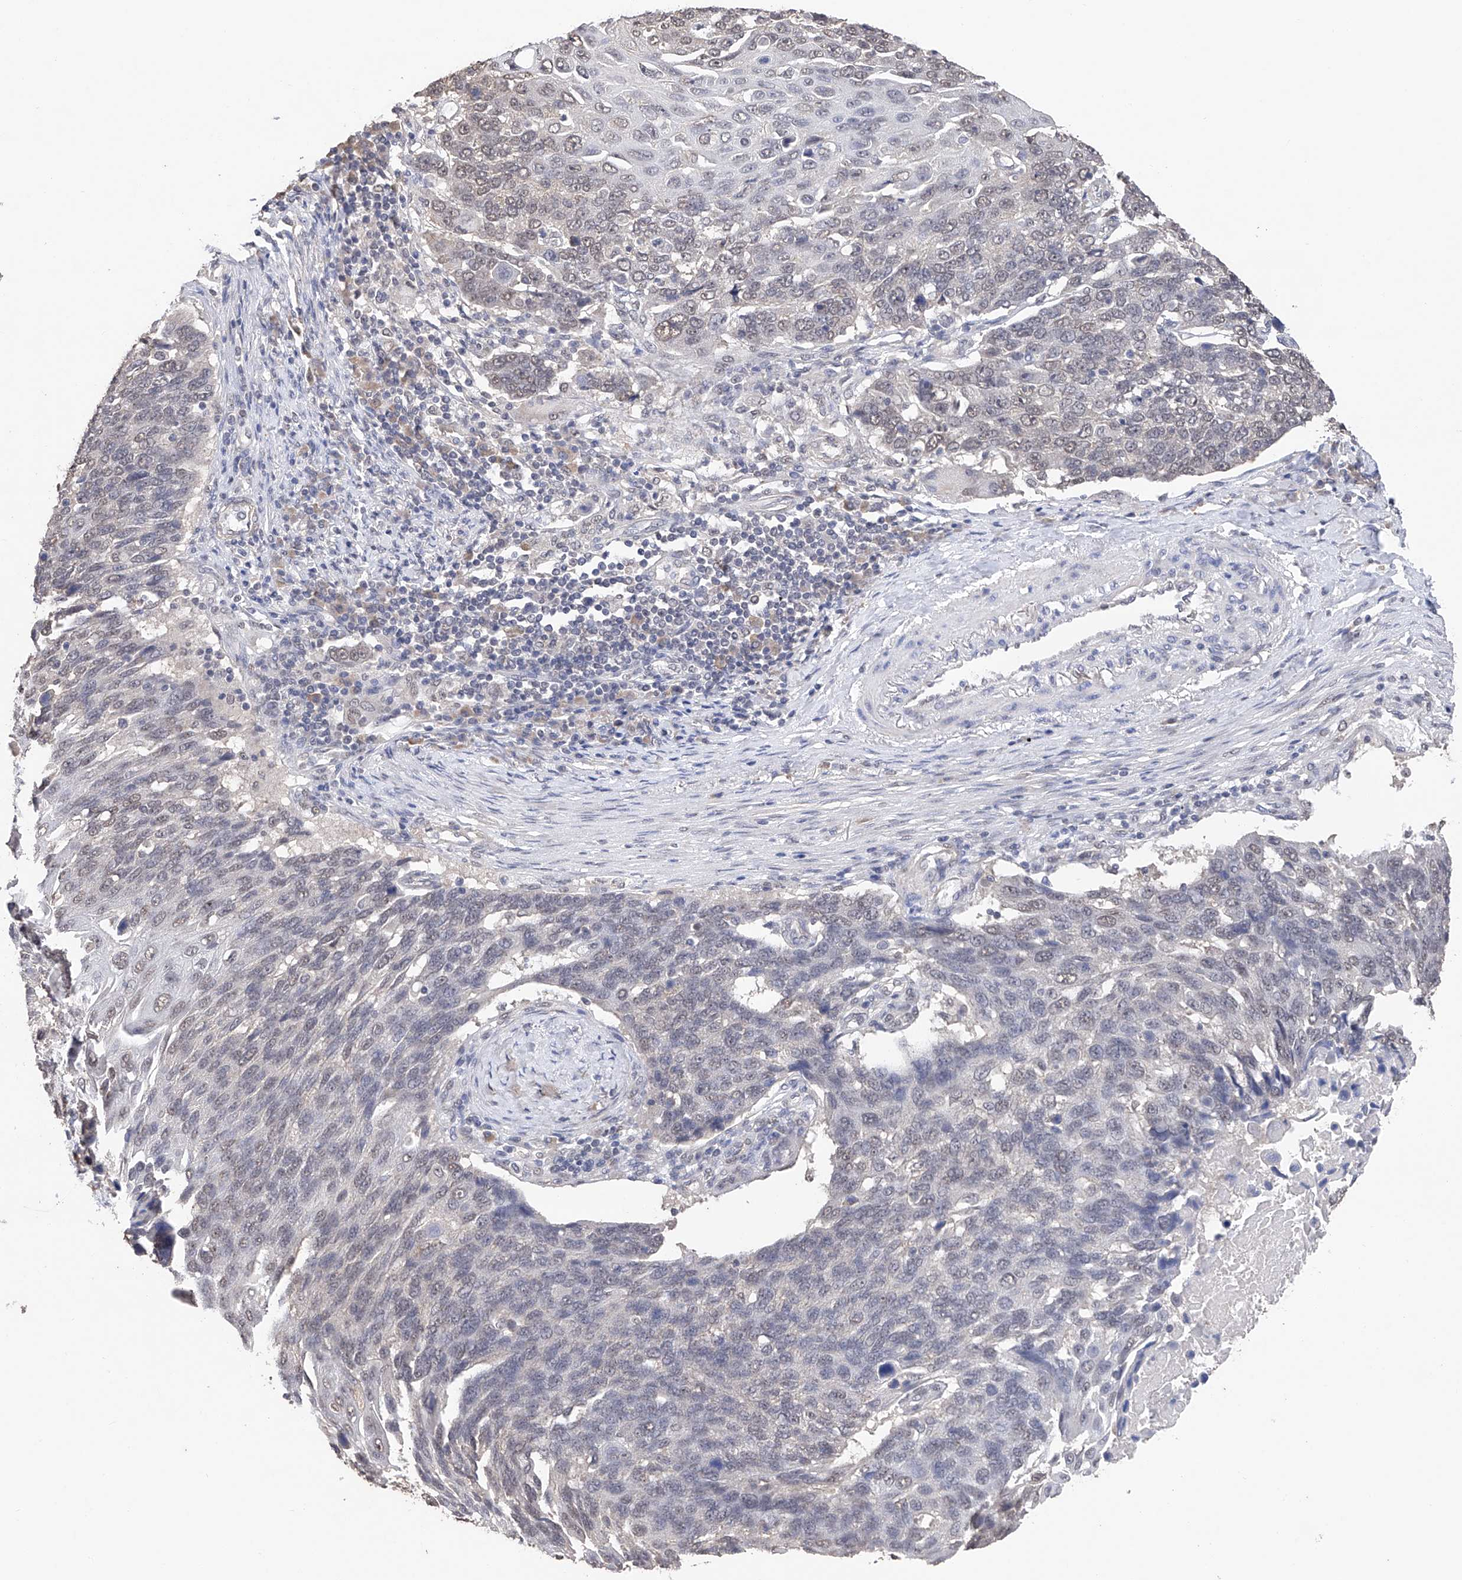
{"staining": {"intensity": "weak", "quantity": "<25%", "location": "nuclear"}, "tissue": "lung cancer", "cell_type": "Tumor cells", "image_type": "cancer", "snomed": [{"axis": "morphology", "description": "Squamous cell carcinoma, NOS"}, {"axis": "topography", "description": "Lung"}], "caption": "Lung cancer stained for a protein using immunohistochemistry (IHC) shows no staining tumor cells.", "gene": "DMAP1", "patient": {"sex": "male", "age": 66}}